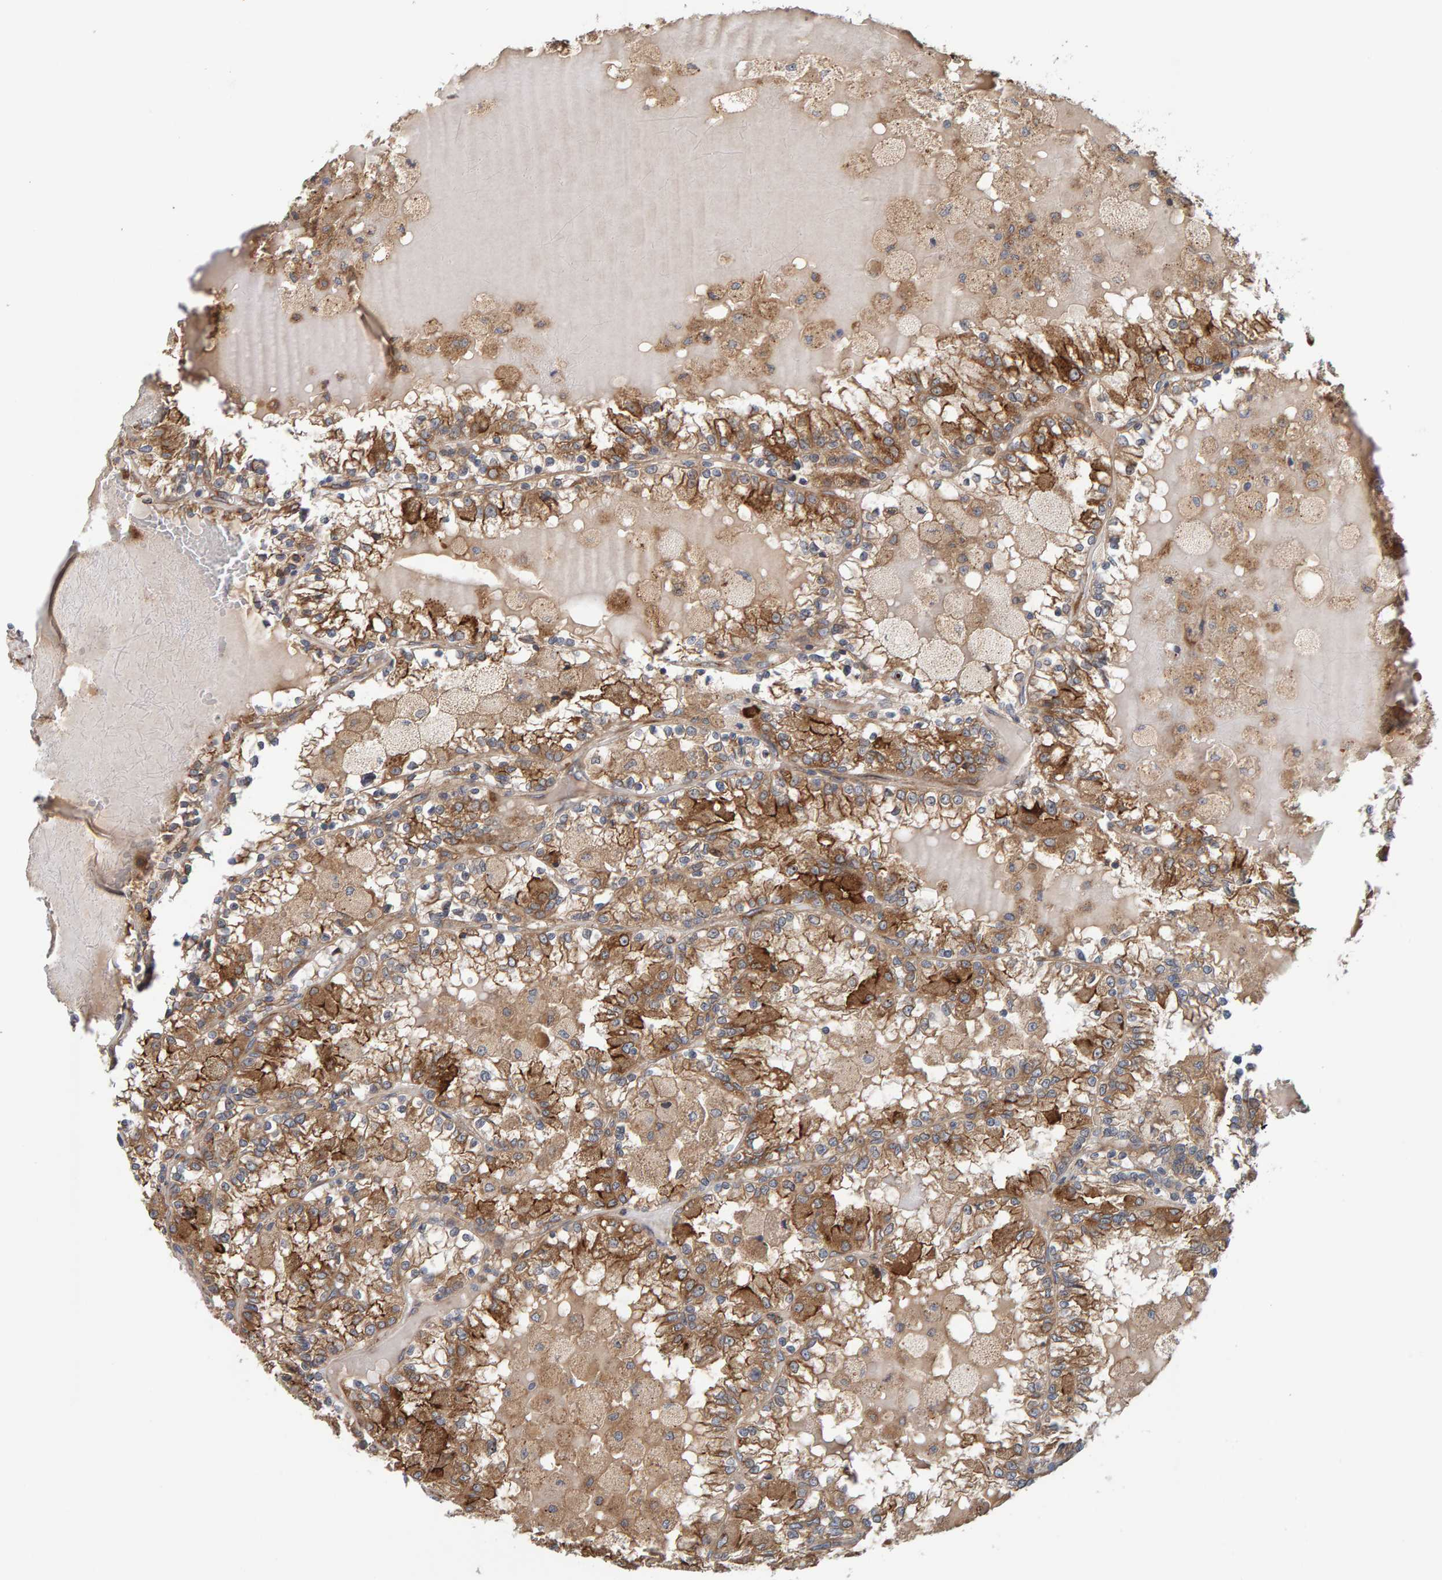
{"staining": {"intensity": "moderate", "quantity": ">75%", "location": "cytoplasmic/membranous"}, "tissue": "renal cancer", "cell_type": "Tumor cells", "image_type": "cancer", "snomed": [{"axis": "morphology", "description": "Adenocarcinoma, NOS"}, {"axis": "topography", "description": "Kidney"}], "caption": "Immunohistochemistry histopathology image of neoplastic tissue: human renal adenocarcinoma stained using immunohistochemistry (IHC) shows medium levels of moderate protein expression localized specifically in the cytoplasmic/membranous of tumor cells, appearing as a cytoplasmic/membranous brown color.", "gene": "BAIAP2", "patient": {"sex": "female", "age": 56}}